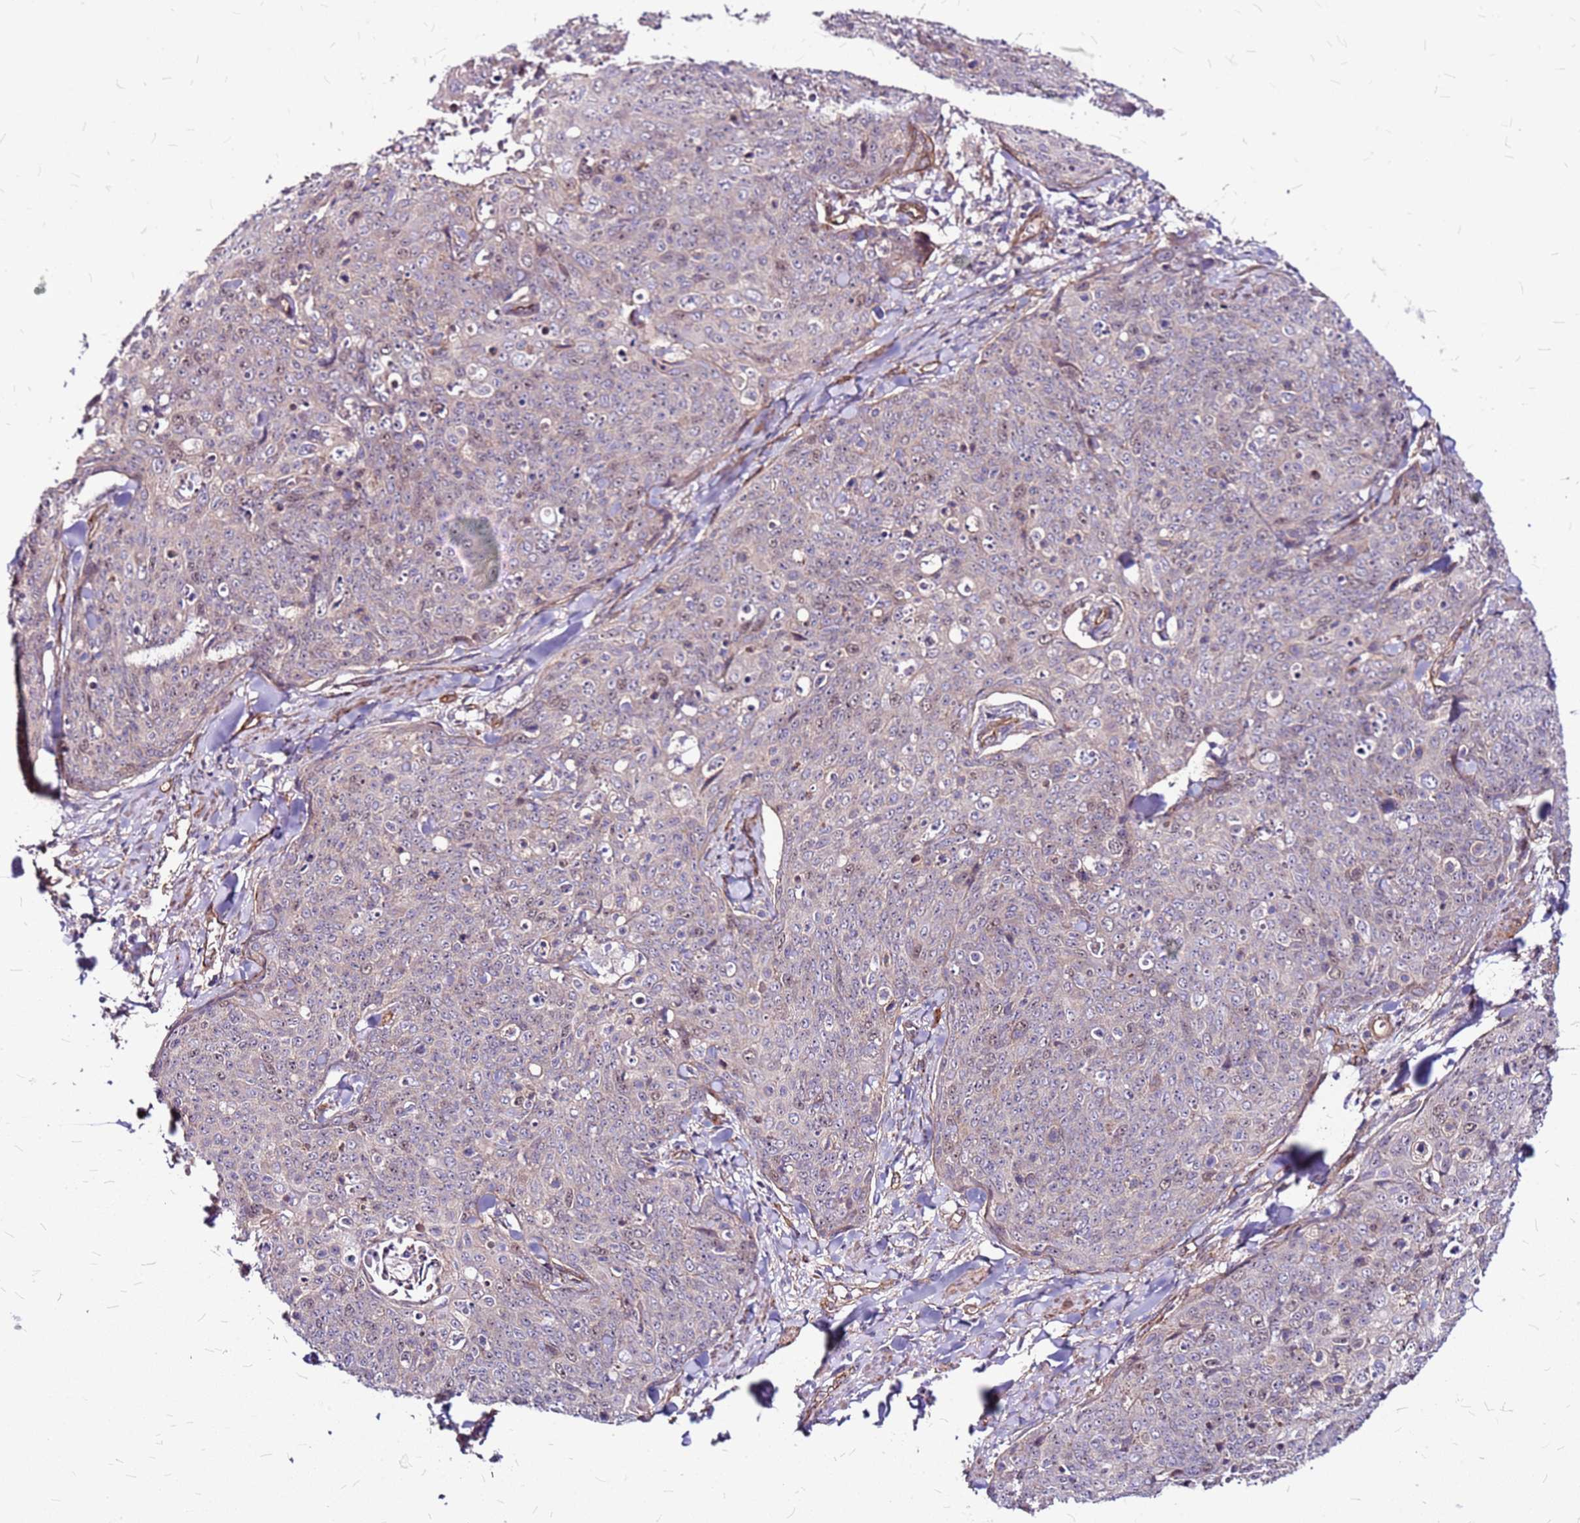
{"staining": {"intensity": "weak", "quantity": "<25%", "location": "nuclear"}, "tissue": "skin cancer", "cell_type": "Tumor cells", "image_type": "cancer", "snomed": [{"axis": "morphology", "description": "Squamous cell carcinoma, NOS"}, {"axis": "topography", "description": "Skin"}, {"axis": "topography", "description": "Vulva"}], "caption": "This is a micrograph of immunohistochemistry staining of squamous cell carcinoma (skin), which shows no expression in tumor cells.", "gene": "TOPAZ1", "patient": {"sex": "female", "age": 85}}